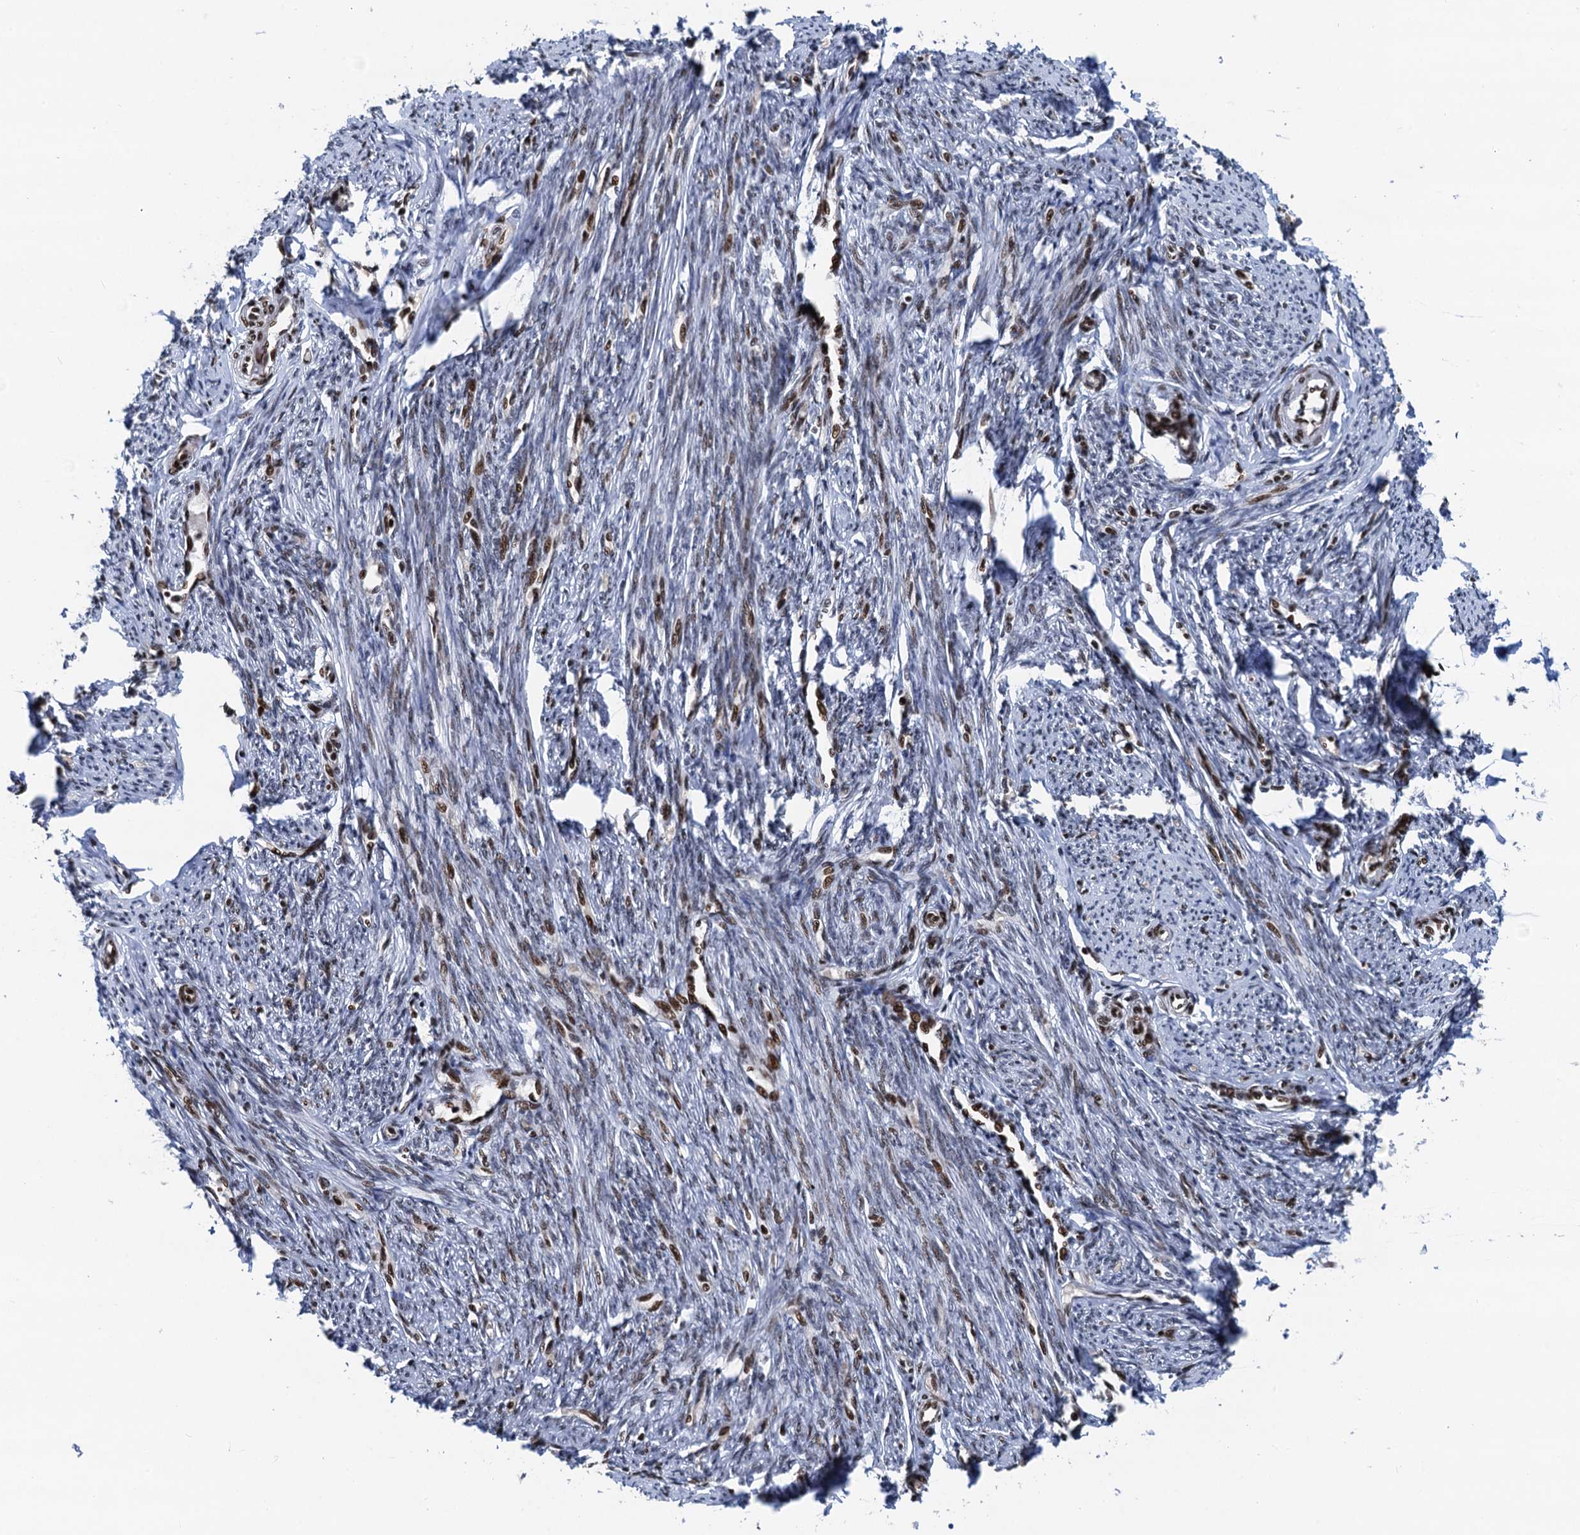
{"staining": {"intensity": "moderate", "quantity": "25%-75%", "location": "nuclear"}, "tissue": "smooth muscle", "cell_type": "Smooth muscle cells", "image_type": "normal", "snomed": [{"axis": "morphology", "description": "Normal tissue, NOS"}, {"axis": "topography", "description": "Smooth muscle"}, {"axis": "topography", "description": "Uterus"}], "caption": "Benign smooth muscle exhibits moderate nuclear expression in about 25%-75% of smooth muscle cells.", "gene": "PPP4R1", "patient": {"sex": "female", "age": 59}}